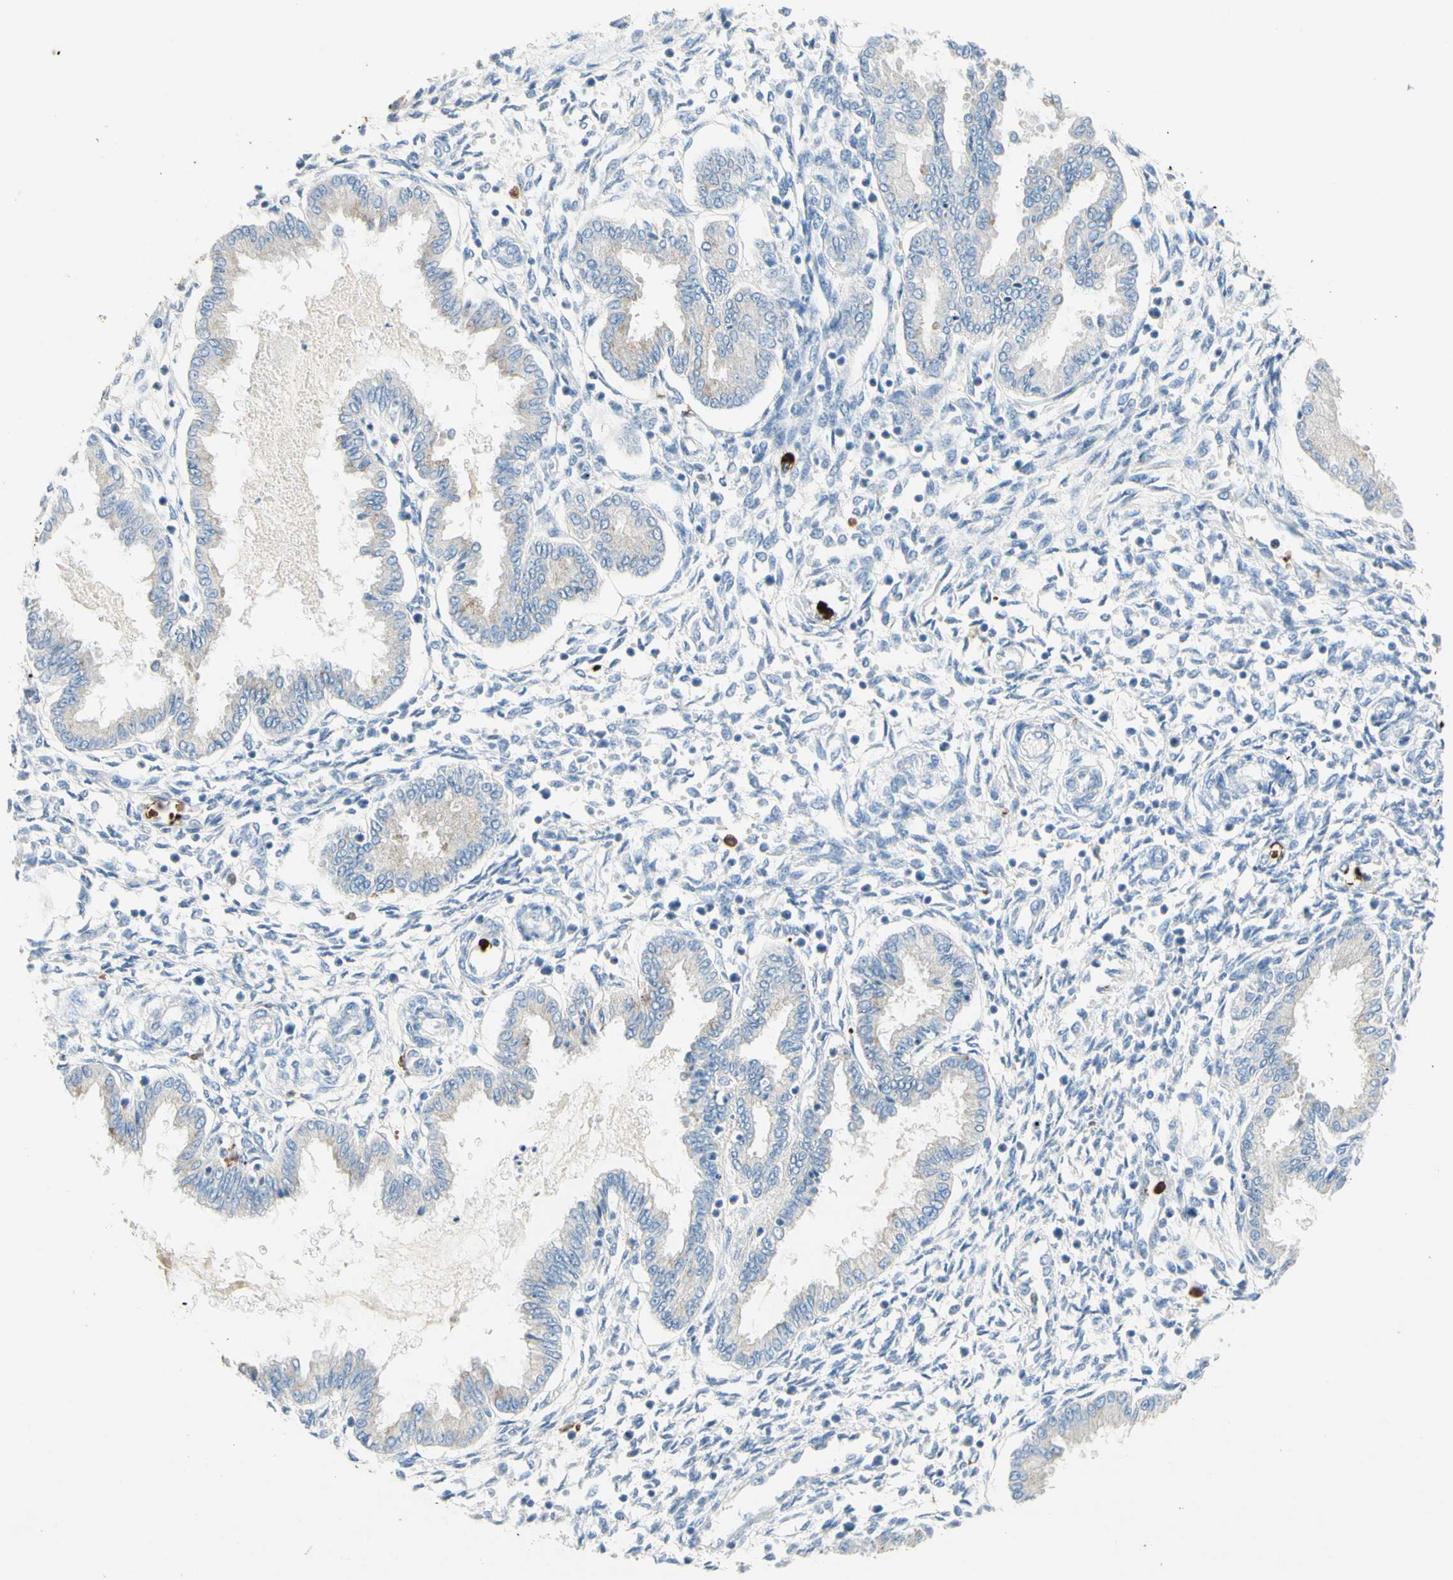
{"staining": {"intensity": "negative", "quantity": "none", "location": "none"}, "tissue": "endometrium", "cell_type": "Cells in endometrial stroma", "image_type": "normal", "snomed": [{"axis": "morphology", "description": "Normal tissue, NOS"}, {"axis": "topography", "description": "Endometrium"}], "caption": "The micrograph exhibits no significant positivity in cells in endometrial stroma of endometrium.", "gene": "NFKBIZ", "patient": {"sex": "female", "age": 33}}